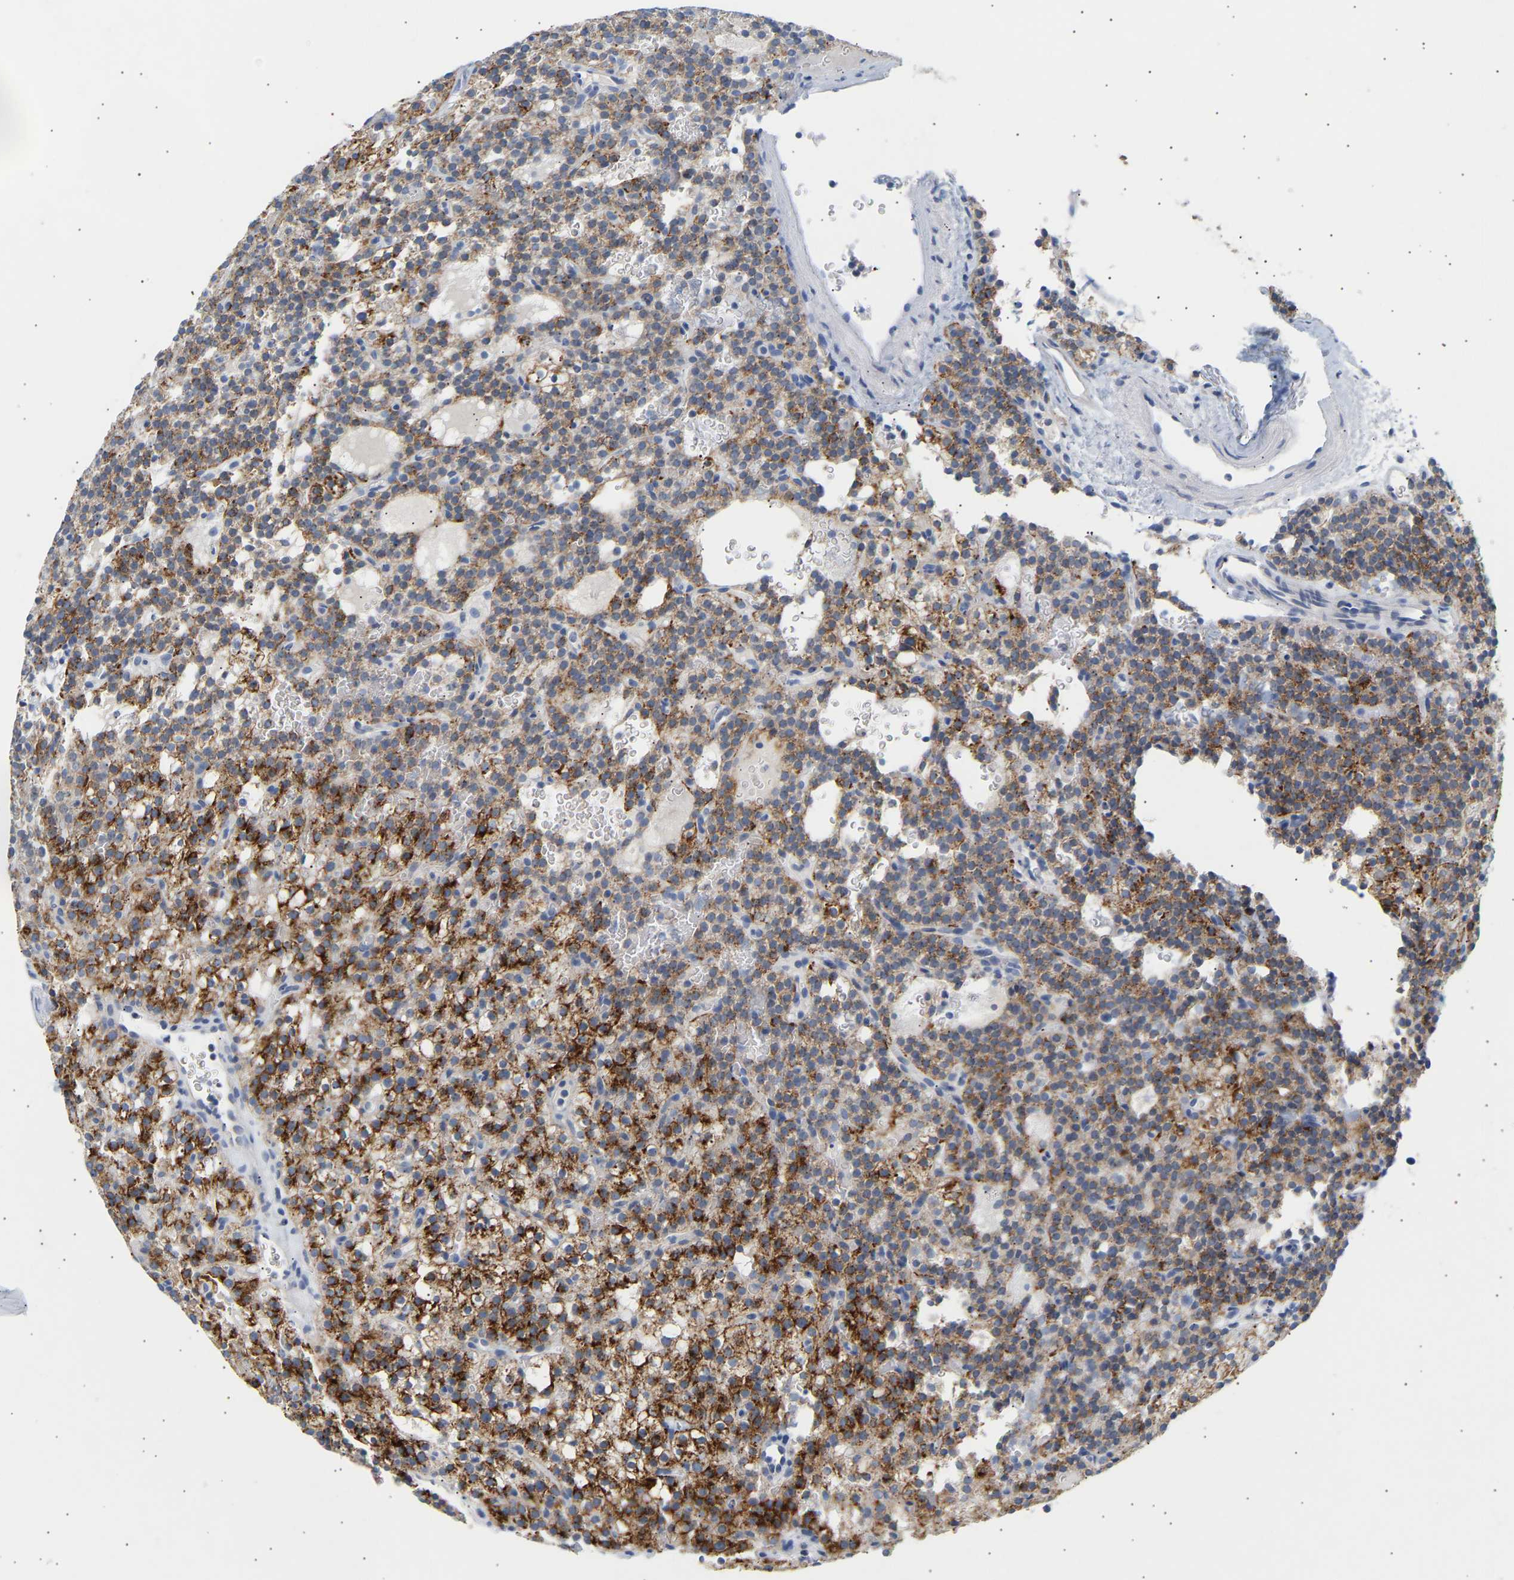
{"staining": {"intensity": "moderate", "quantity": "25%-75%", "location": "cytoplasmic/membranous"}, "tissue": "parathyroid gland", "cell_type": "Glandular cells", "image_type": "normal", "snomed": [{"axis": "morphology", "description": "Normal tissue, NOS"}, {"axis": "morphology", "description": "Adenoma, NOS"}, {"axis": "topography", "description": "Parathyroid gland"}], "caption": "Parathyroid gland stained with a brown dye displays moderate cytoplasmic/membranous positive expression in about 25%-75% of glandular cells.", "gene": "PEX1", "patient": {"sex": "female", "age": 74}}